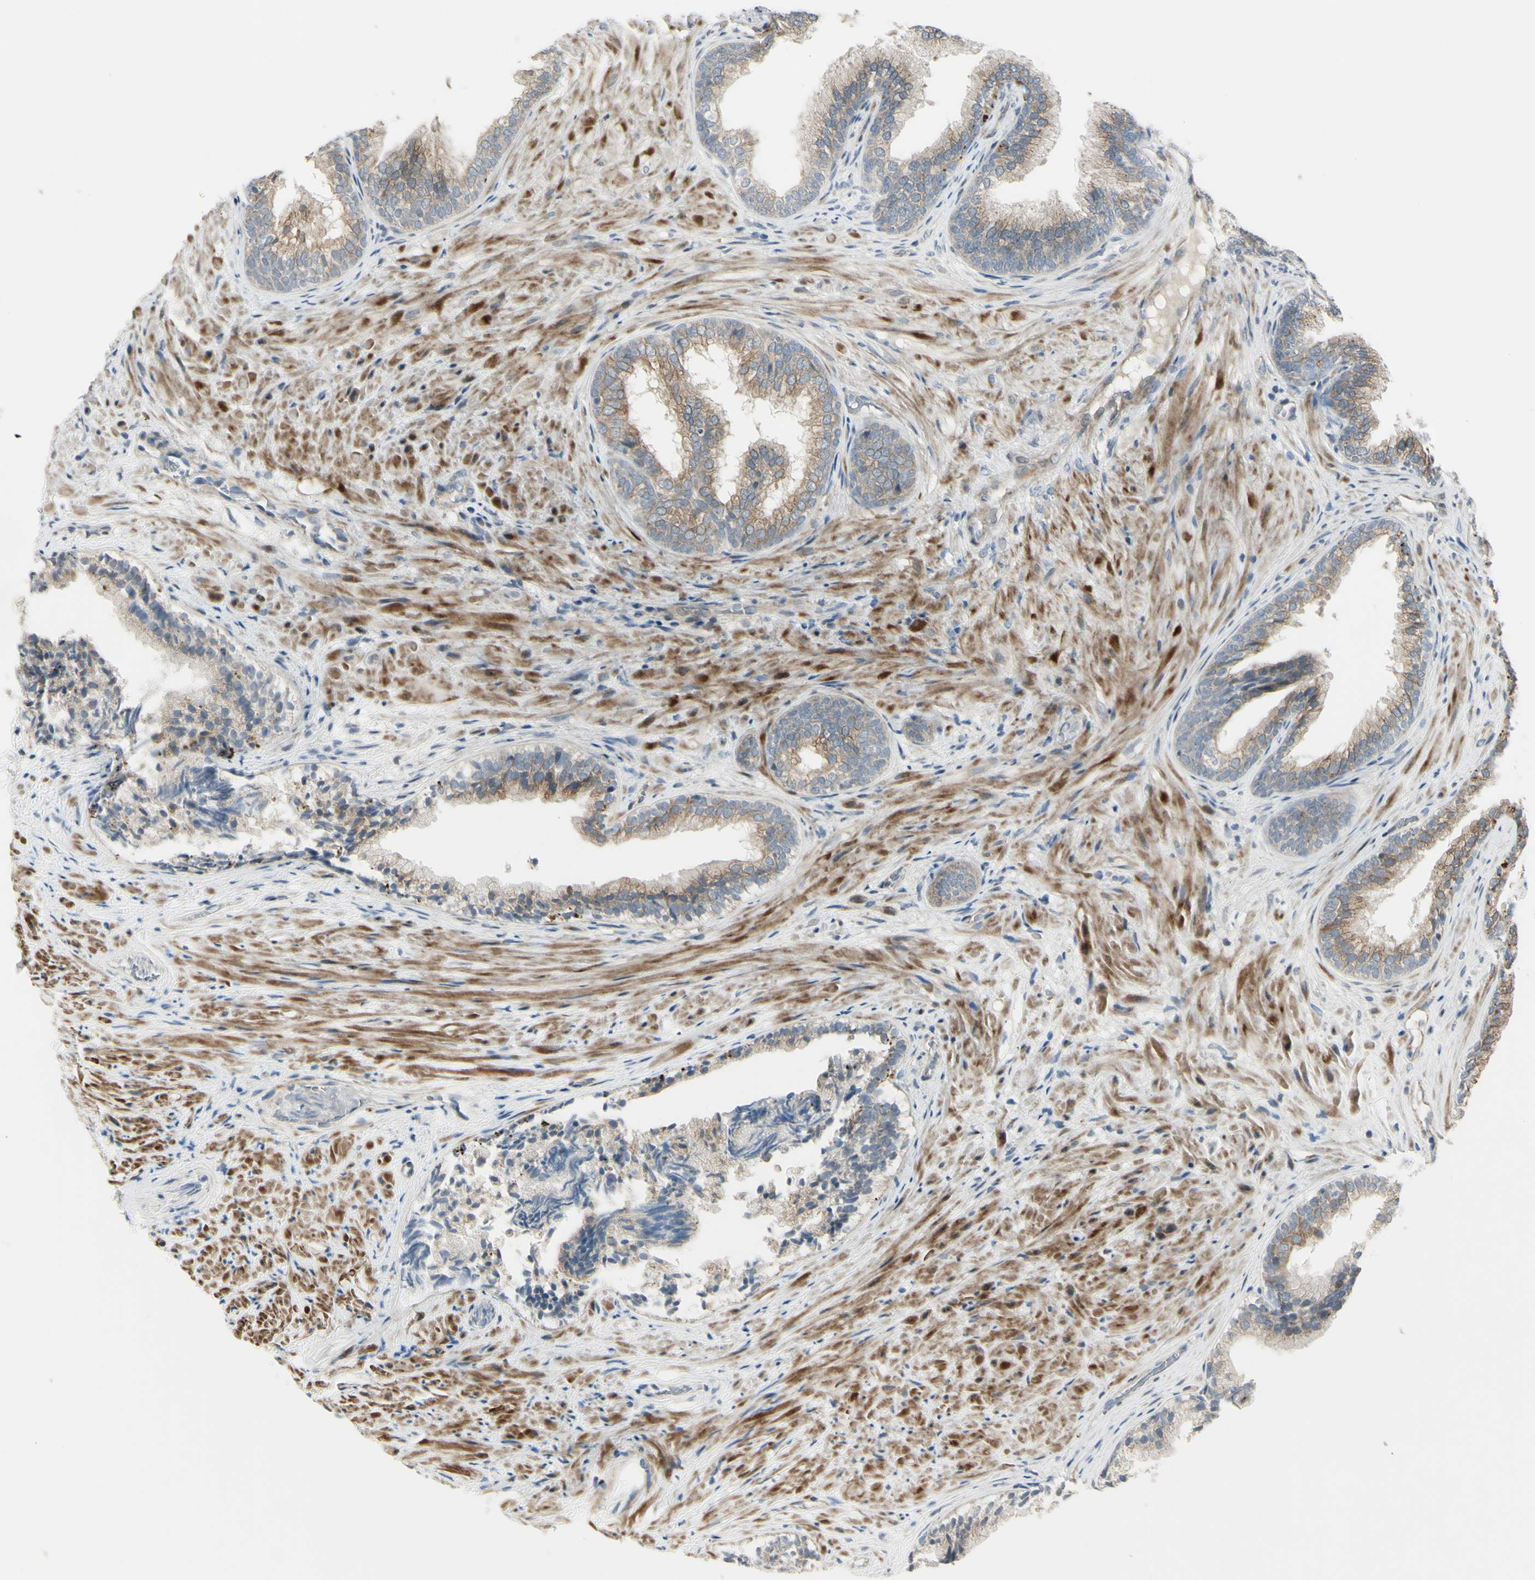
{"staining": {"intensity": "weak", "quantity": "25%-75%", "location": "cytoplasmic/membranous"}, "tissue": "prostate", "cell_type": "Glandular cells", "image_type": "normal", "snomed": [{"axis": "morphology", "description": "Normal tissue, NOS"}, {"axis": "topography", "description": "Prostate"}], "caption": "Weak cytoplasmic/membranous expression for a protein is present in about 25%-75% of glandular cells of benign prostate using immunohistochemistry.", "gene": "NDFIP1", "patient": {"sex": "male", "age": 76}}